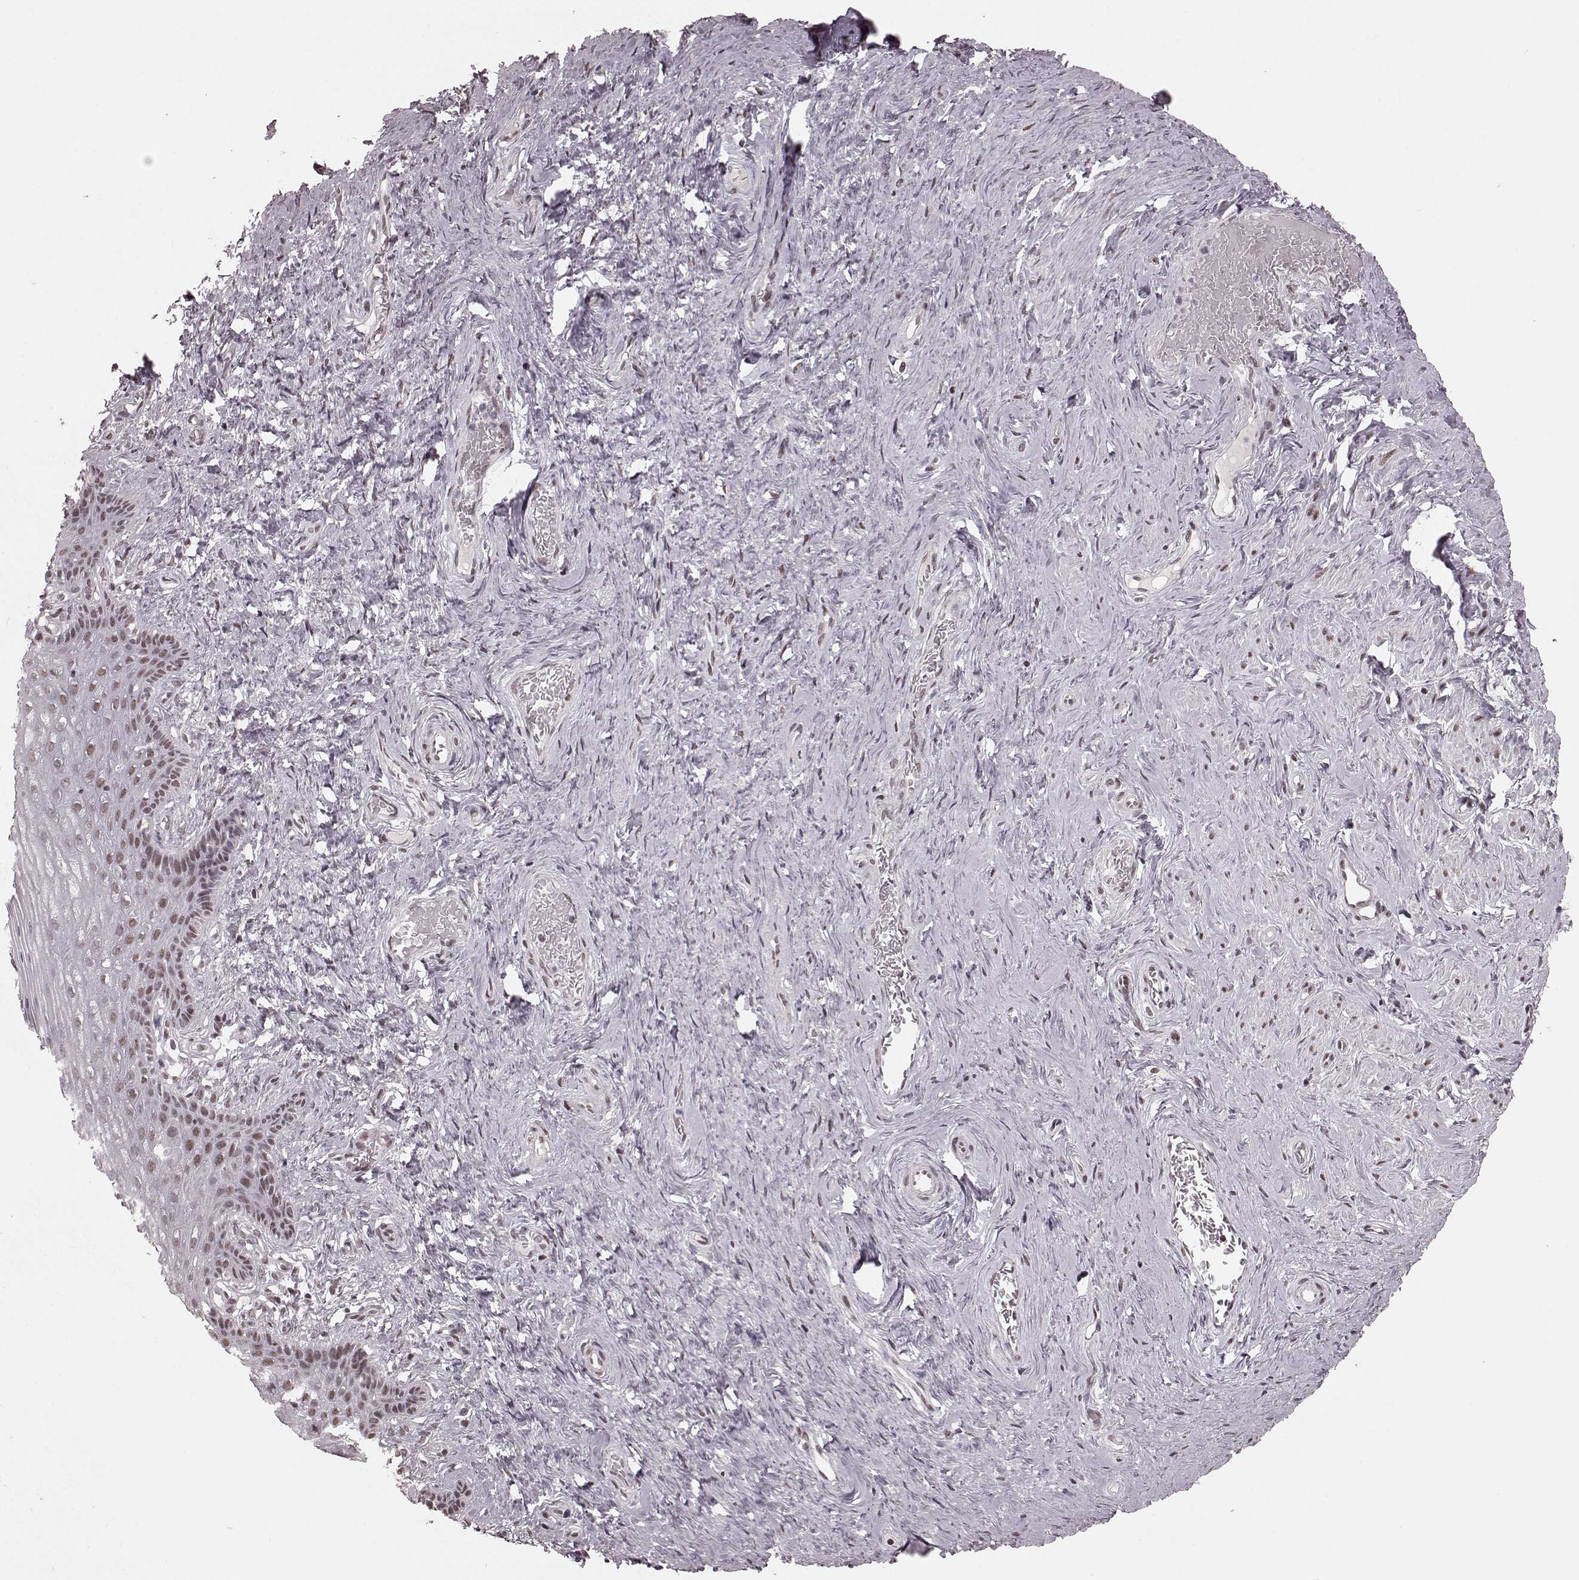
{"staining": {"intensity": "weak", "quantity": ">75%", "location": "nuclear"}, "tissue": "vagina", "cell_type": "Squamous epithelial cells", "image_type": "normal", "snomed": [{"axis": "morphology", "description": "Normal tissue, NOS"}, {"axis": "topography", "description": "Vagina"}], "caption": "A low amount of weak nuclear expression is seen in approximately >75% of squamous epithelial cells in benign vagina. (DAB (3,3'-diaminobenzidine) IHC with brightfield microscopy, high magnification).", "gene": "NR2C1", "patient": {"sex": "female", "age": 45}}